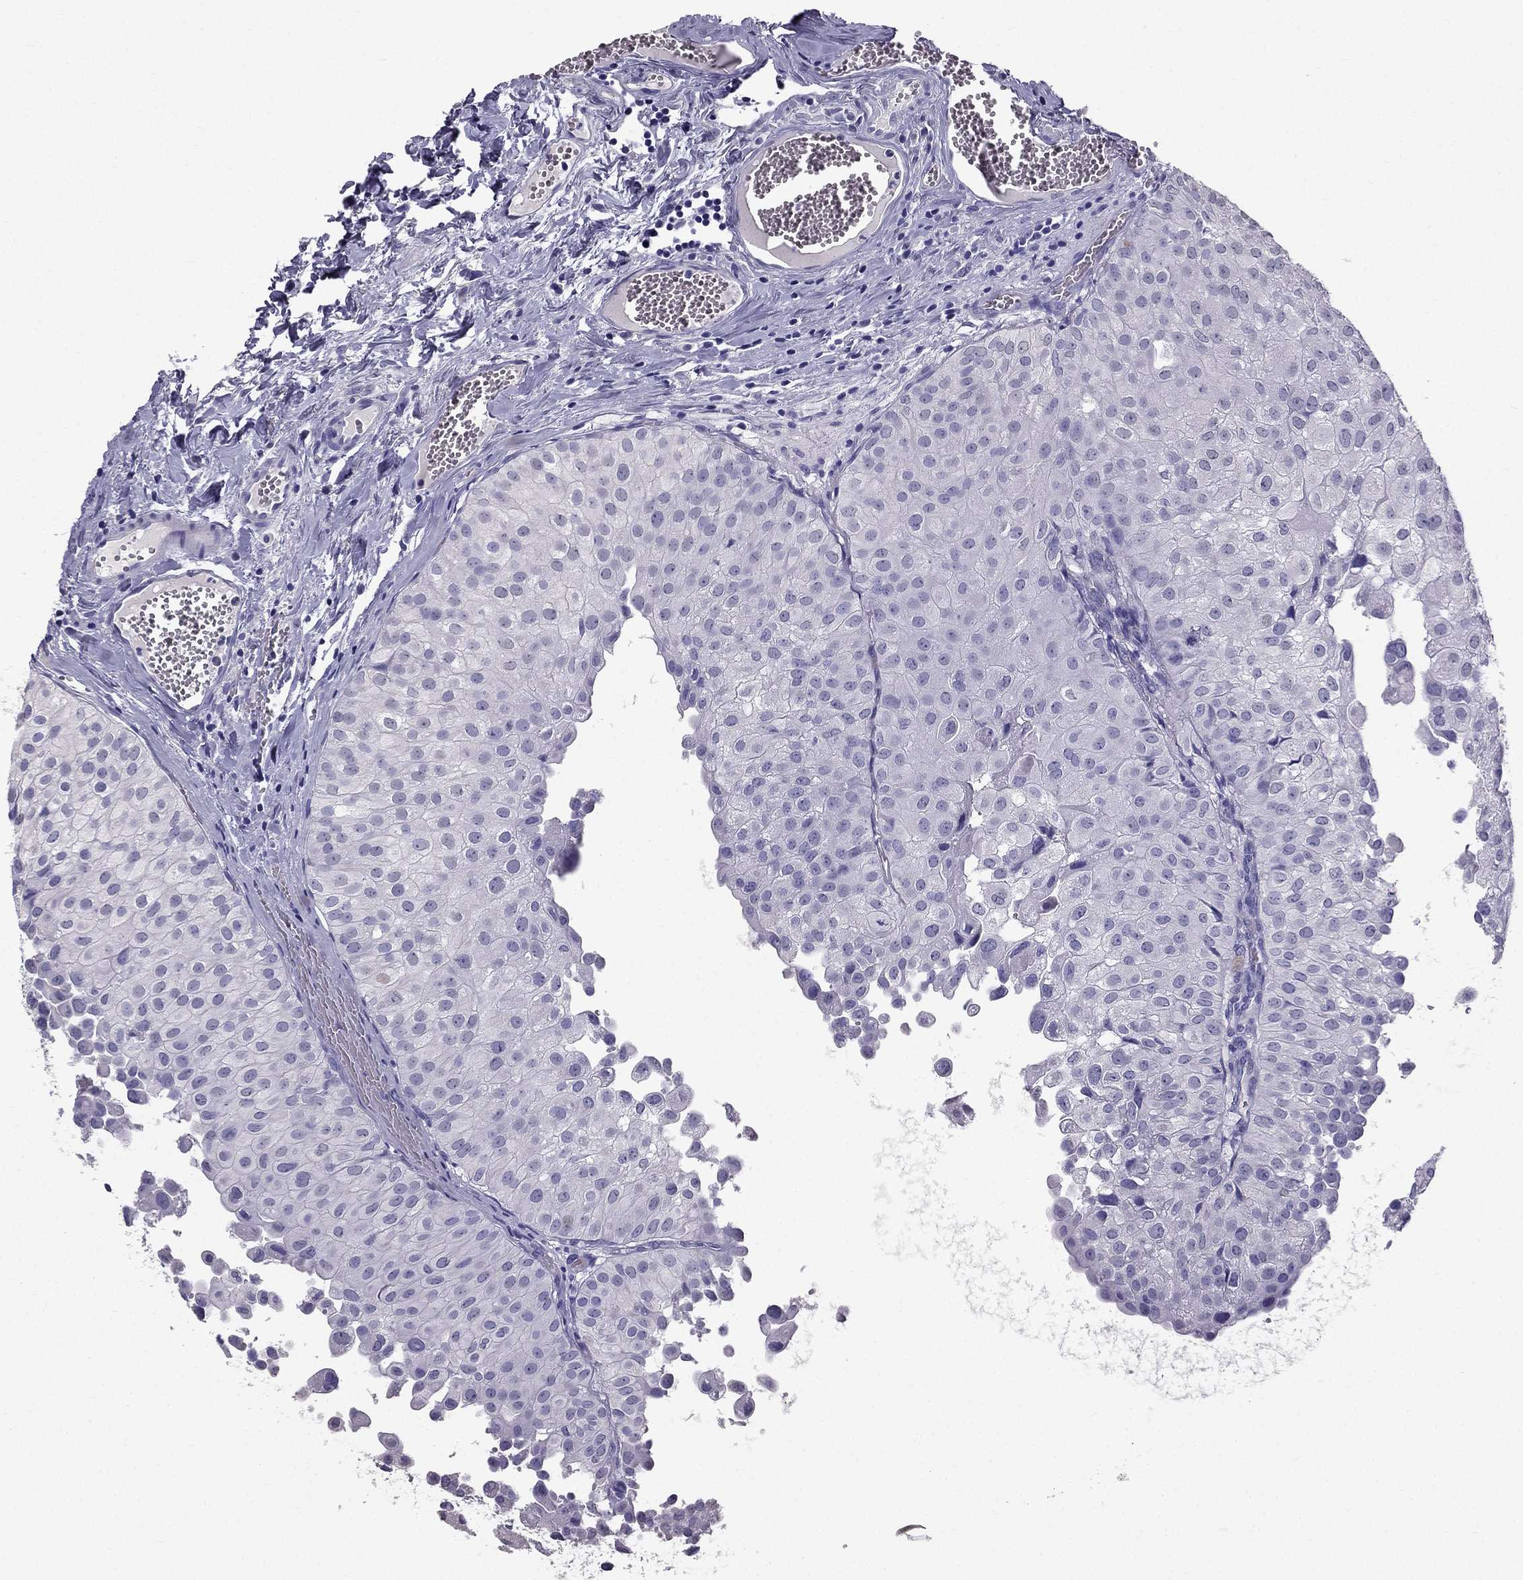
{"staining": {"intensity": "negative", "quantity": "none", "location": "none"}, "tissue": "urothelial cancer", "cell_type": "Tumor cells", "image_type": "cancer", "snomed": [{"axis": "morphology", "description": "Urothelial carcinoma, Low grade"}, {"axis": "topography", "description": "Urinary bladder"}], "caption": "Tumor cells are negative for protein expression in human urothelial cancer.", "gene": "SCG5", "patient": {"sex": "female", "age": 78}}